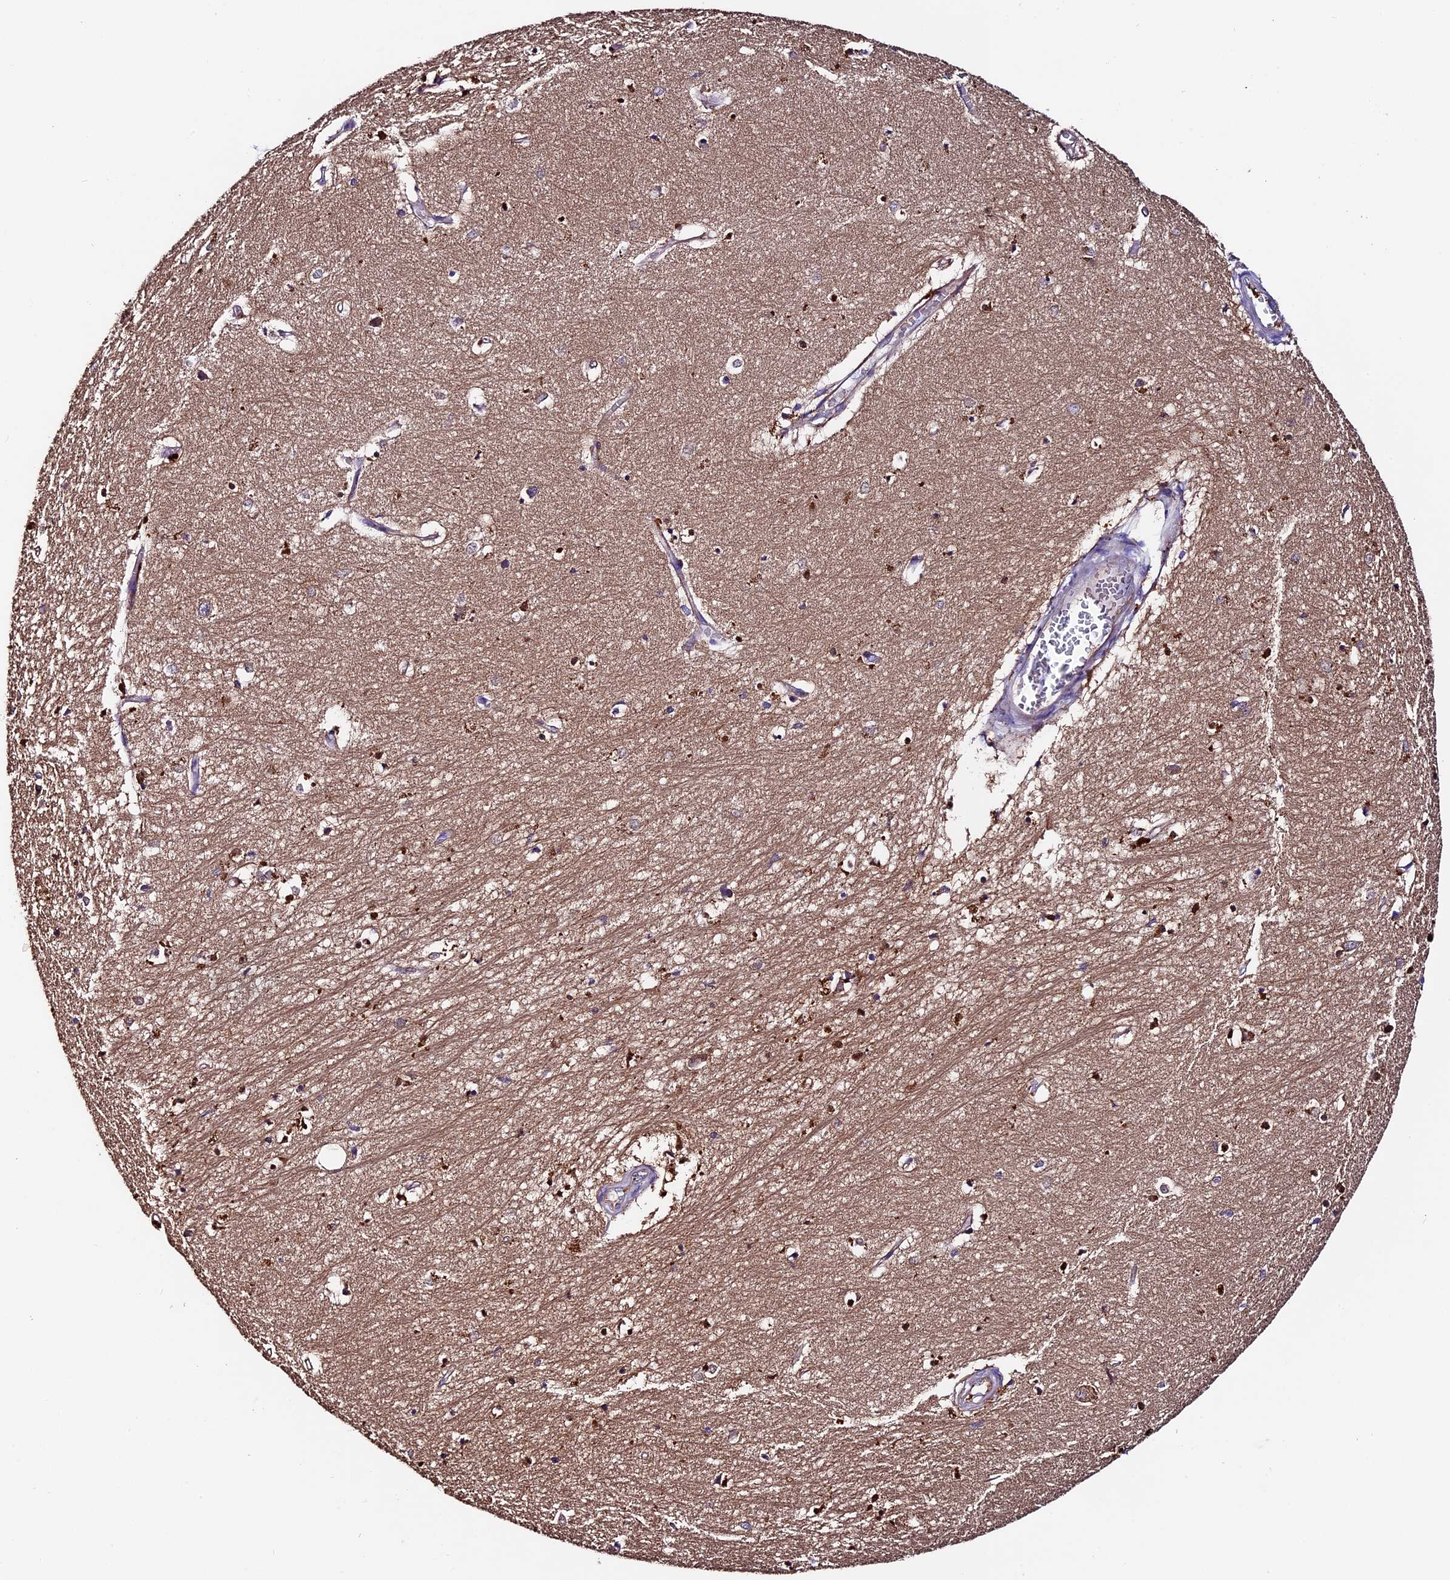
{"staining": {"intensity": "moderate", "quantity": "<25%", "location": "cytoplasmic/membranous"}, "tissue": "hippocampus", "cell_type": "Glial cells", "image_type": "normal", "snomed": [{"axis": "morphology", "description": "Normal tissue, NOS"}, {"axis": "topography", "description": "Hippocampus"}], "caption": "A histopathology image showing moderate cytoplasmic/membranous positivity in about <25% of glial cells in benign hippocampus, as visualized by brown immunohistochemical staining.", "gene": "CLN5", "patient": {"sex": "female", "age": 64}}